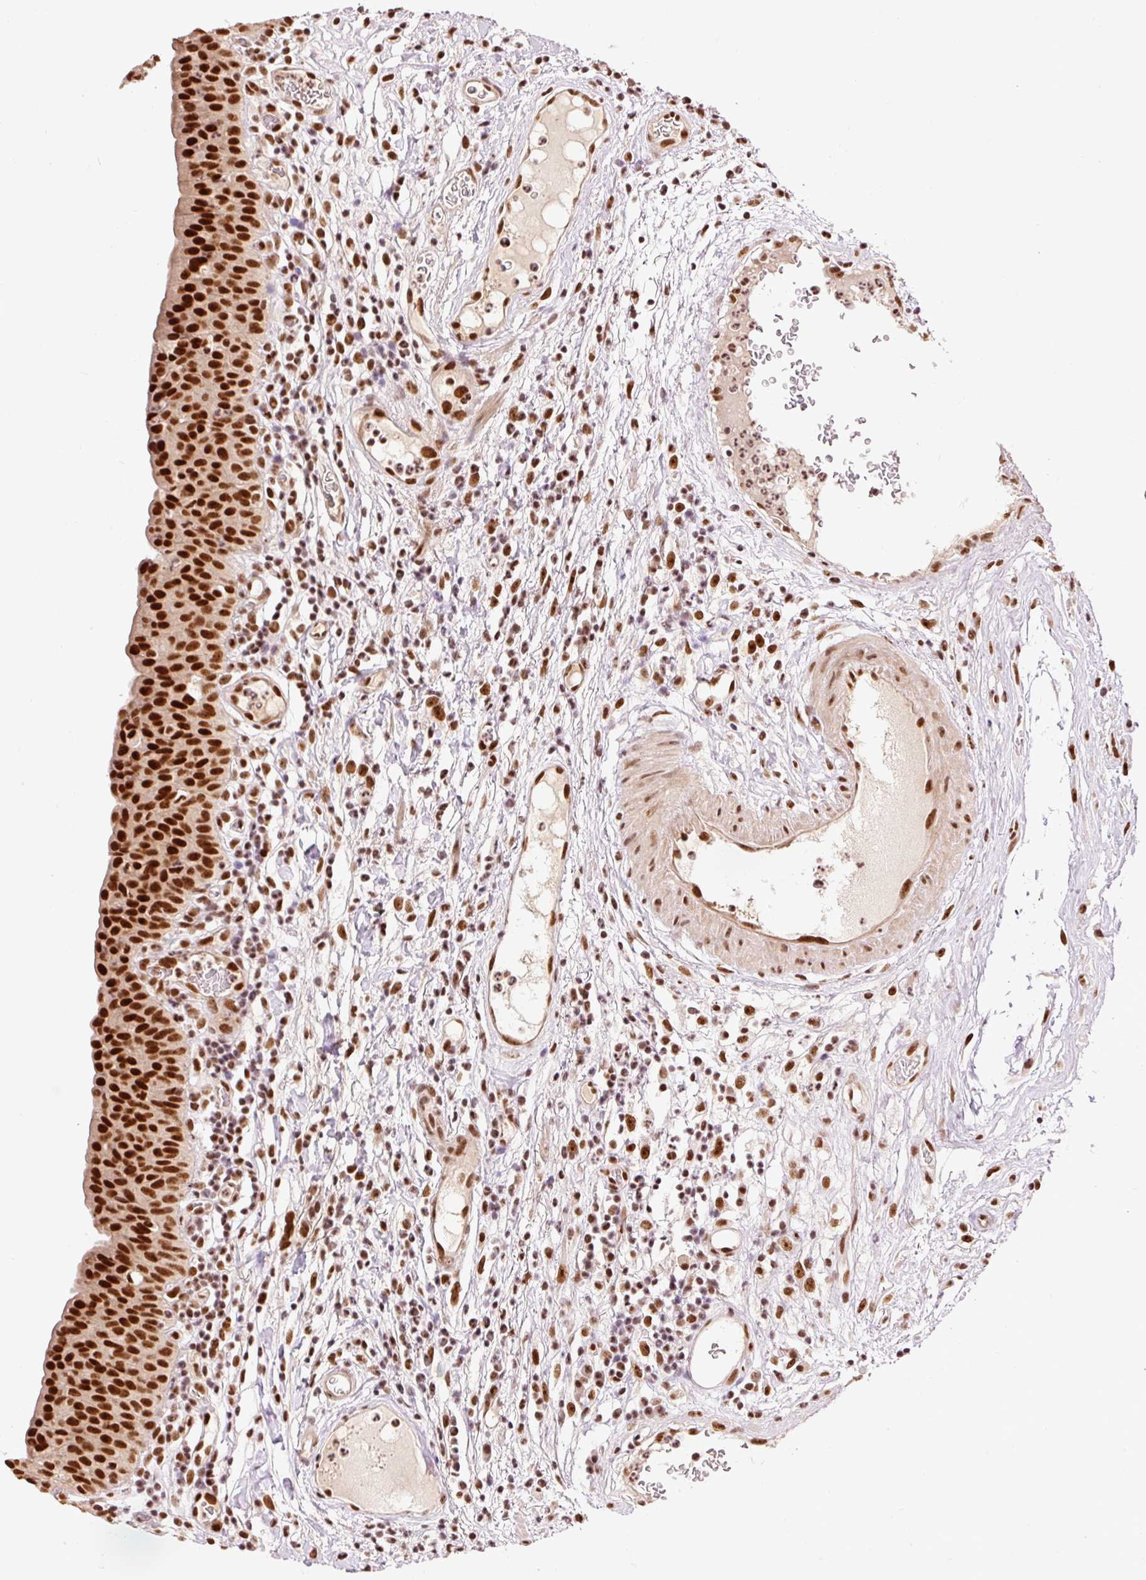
{"staining": {"intensity": "strong", "quantity": ">75%", "location": "nuclear"}, "tissue": "urinary bladder", "cell_type": "Urothelial cells", "image_type": "normal", "snomed": [{"axis": "morphology", "description": "Normal tissue, NOS"}, {"axis": "morphology", "description": "Inflammation, NOS"}, {"axis": "topography", "description": "Urinary bladder"}], "caption": "A high-resolution micrograph shows immunohistochemistry staining of benign urinary bladder, which exhibits strong nuclear expression in approximately >75% of urothelial cells.", "gene": "ZBTB44", "patient": {"sex": "male", "age": 57}}